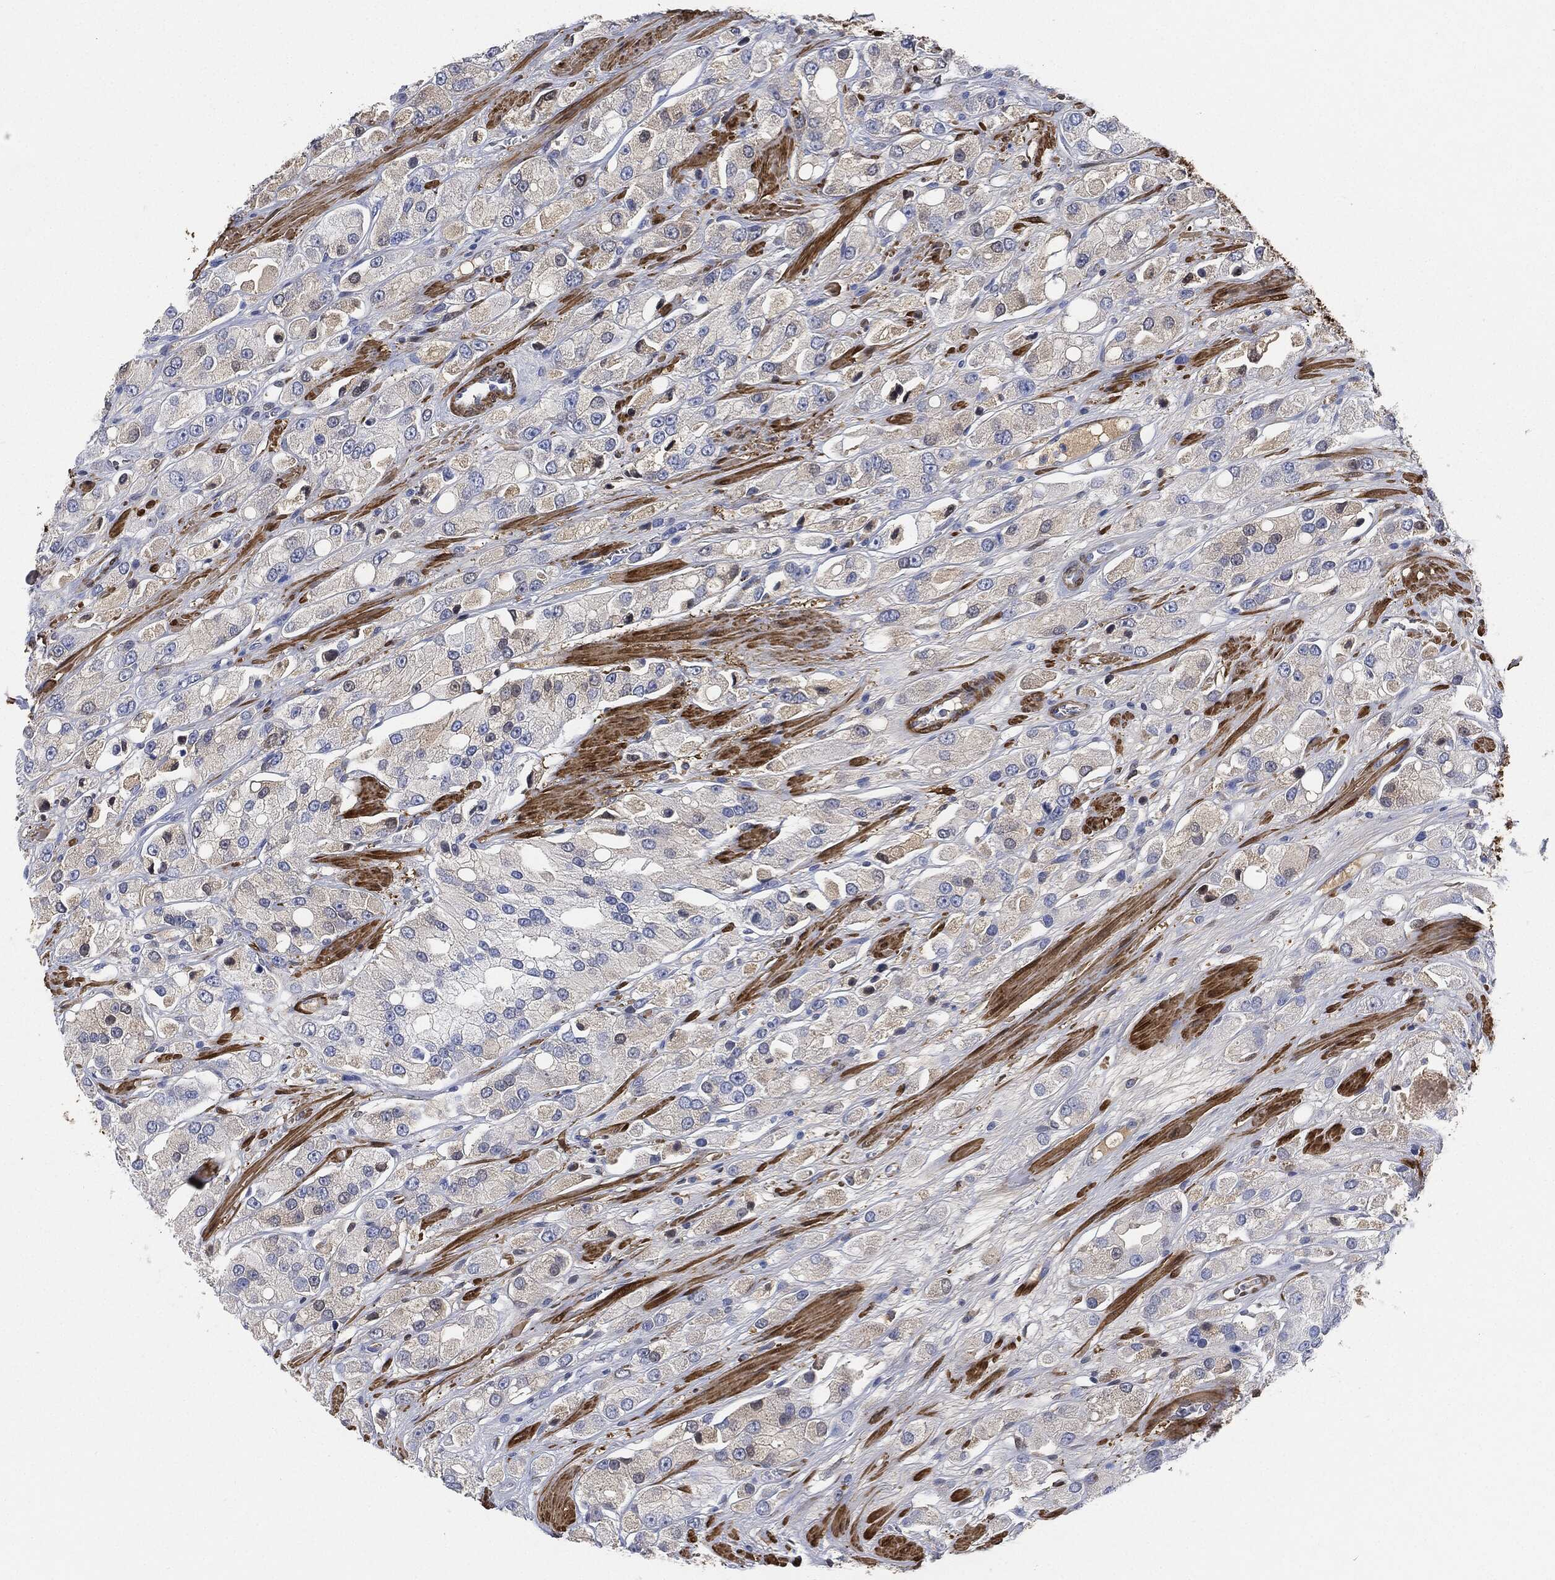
{"staining": {"intensity": "weak", "quantity": "<25%", "location": "cytoplasmic/membranous"}, "tissue": "prostate cancer", "cell_type": "Tumor cells", "image_type": "cancer", "snomed": [{"axis": "morphology", "description": "Adenocarcinoma, NOS"}, {"axis": "topography", "description": "Prostate and seminal vesicle, NOS"}, {"axis": "topography", "description": "Prostate"}], "caption": "High power microscopy photomicrograph of an immunohistochemistry (IHC) micrograph of adenocarcinoma (prostate), revealing no significant positivity in tumor cells.", "gene": "TAGLN", "patient": {"sex": "male", "age": 64}}